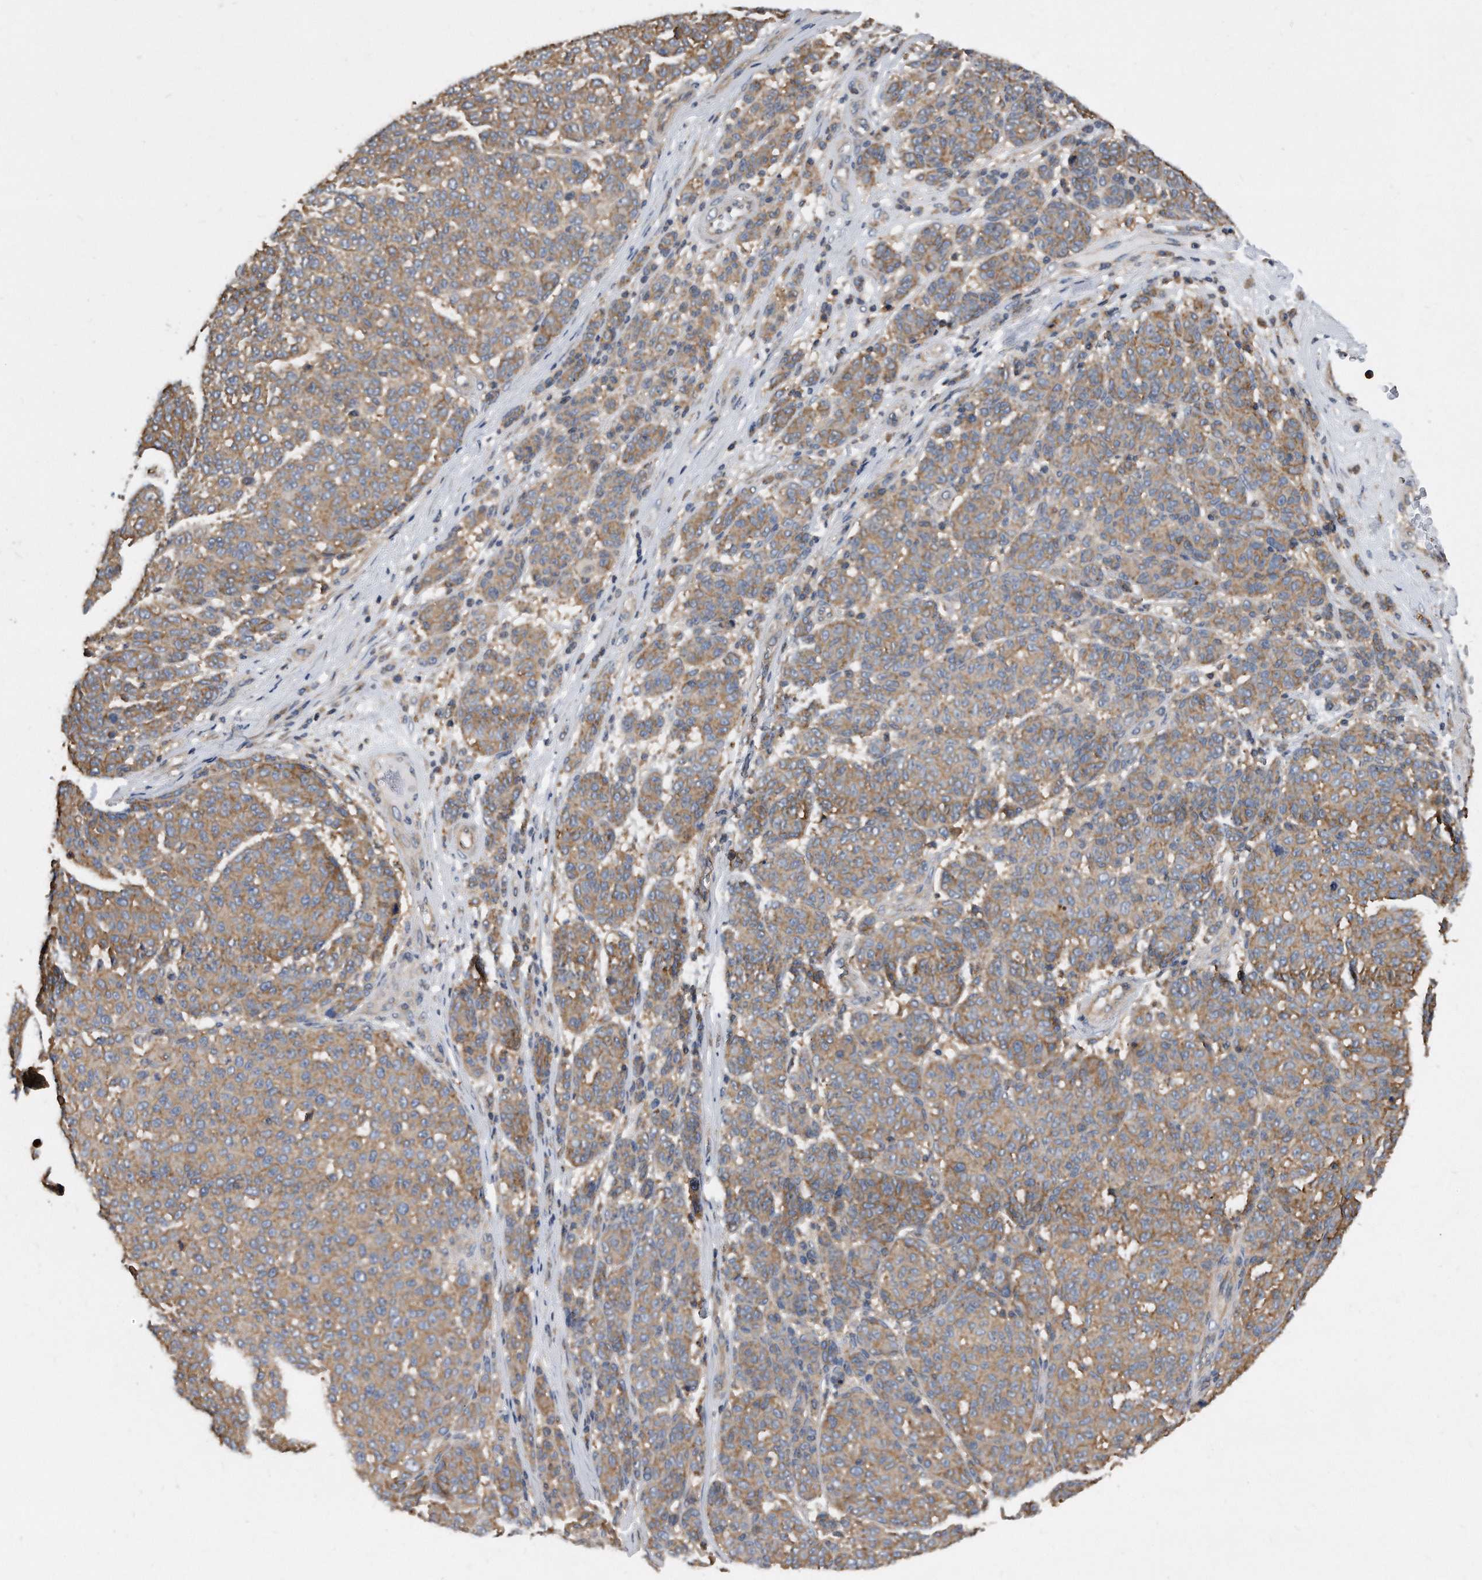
{"staining": {"intensity": "weak", "quantity": "25%-75%", "location": "cytoplasmic/membranous"}, "tissue": "melanoma", "cell_type": "Tumor cells", "image_type": "cancer", "snomed": [{"axis": "morphology", "description": "Malignant melanoma, NOS"}, {"axis": "topography", "description": "Skin"}], "caption": "Tumor cells demonstrate weak cytoplasmic/membranous positivity in approximately 25%-75% of cells in malignant melanoma.", "gene": "ATG5", "patient": {"sex": "male", "age": 59}}